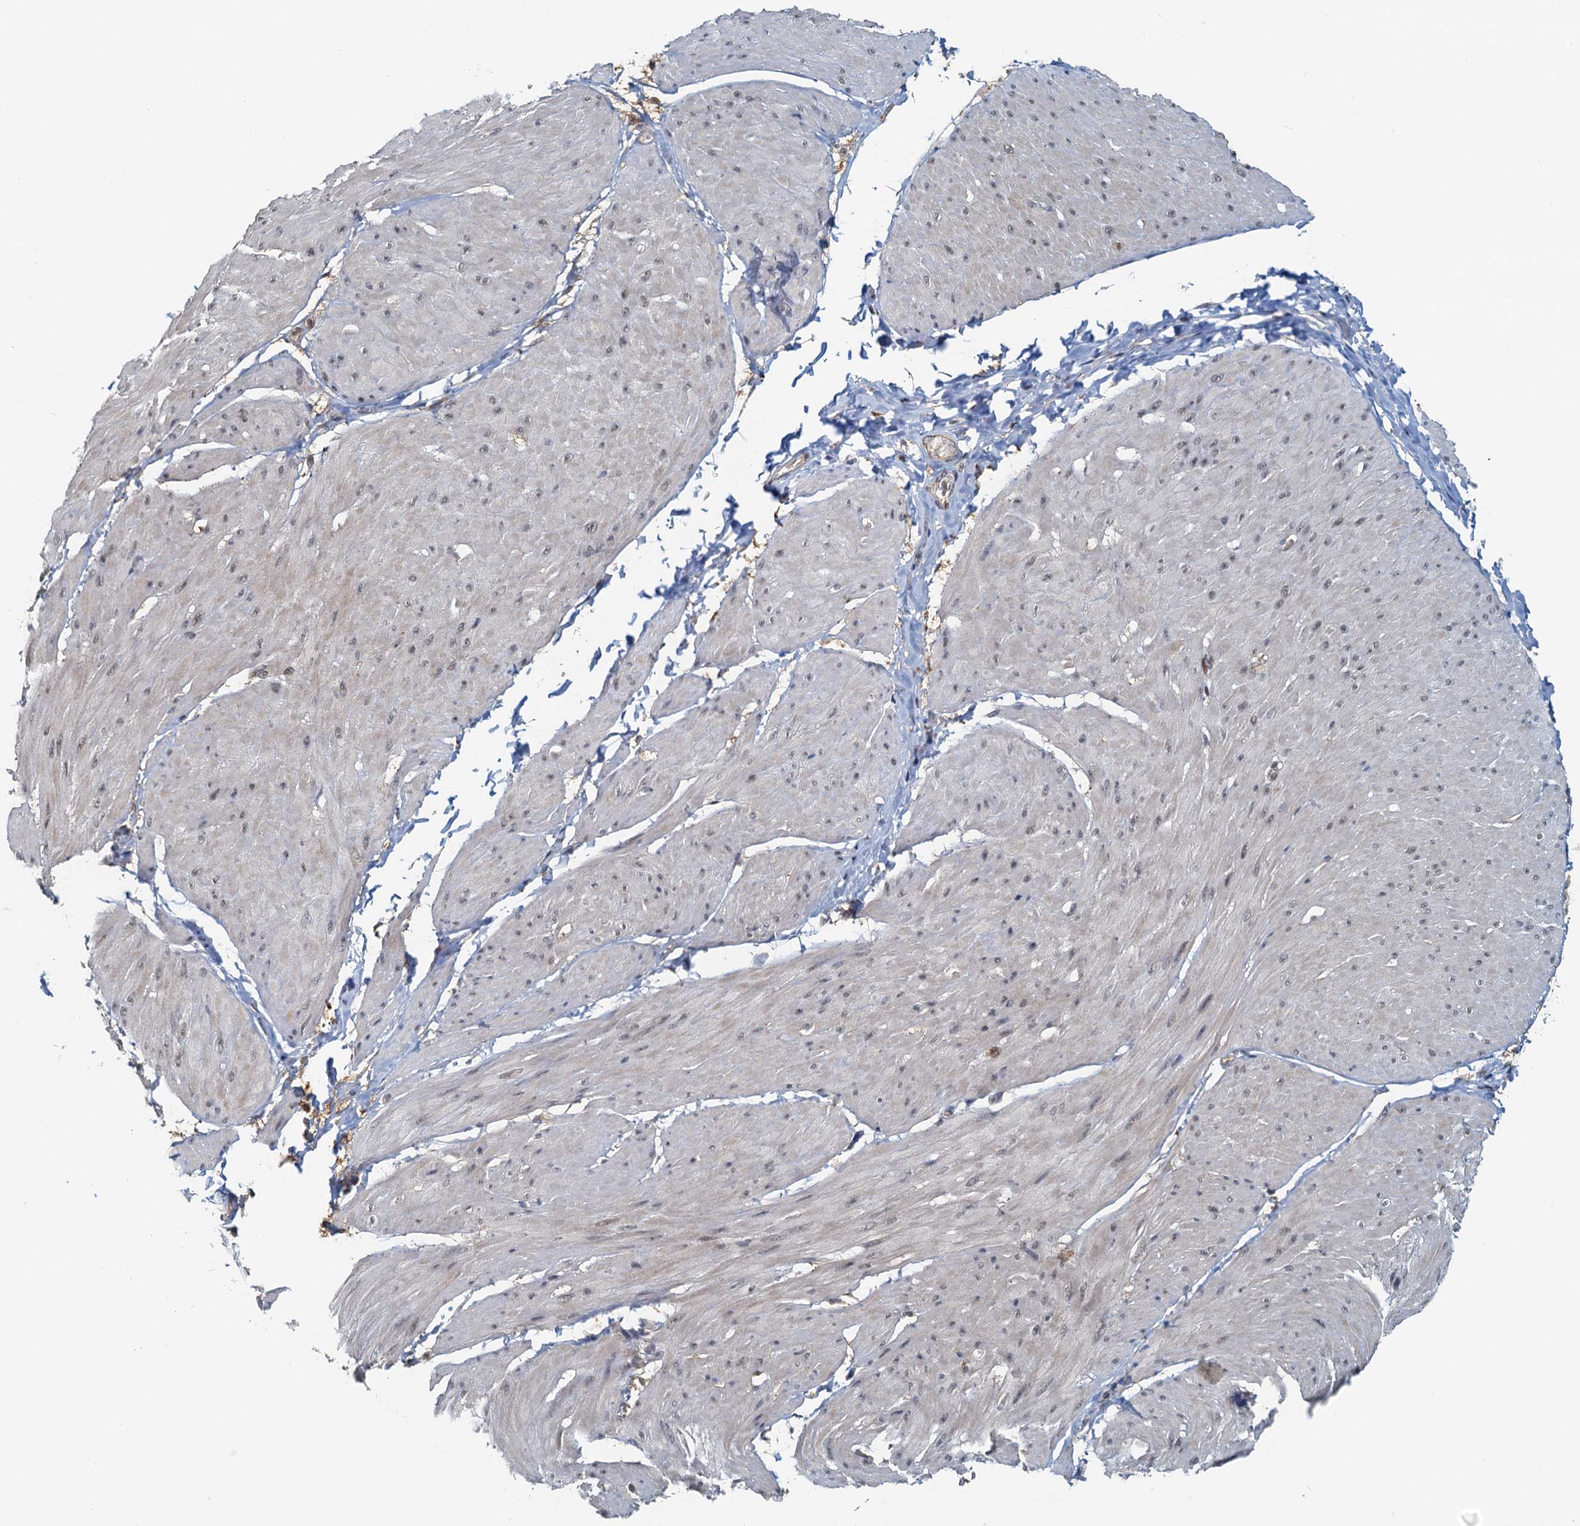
{"staining": {"intensity": "moderate", "quantity": "25%-75%", "location": "nuclear"}, "tissue": "smooth muscle", "cell_type": "Smooth muscle cells", "image_type": "normal", "snomed": [{"axis": "morphology", "description": "Urothelial carcinoma, High grade"}, {"axis": "topography", "description": "Urinary bladder"}], "caption": "A brown stain labels moderate nuclear expression of a protein in smooth muscle cells of normal smooth muscle.", "gene": "SPINDOC", "patient": {"sex": "male", "age": 46}}